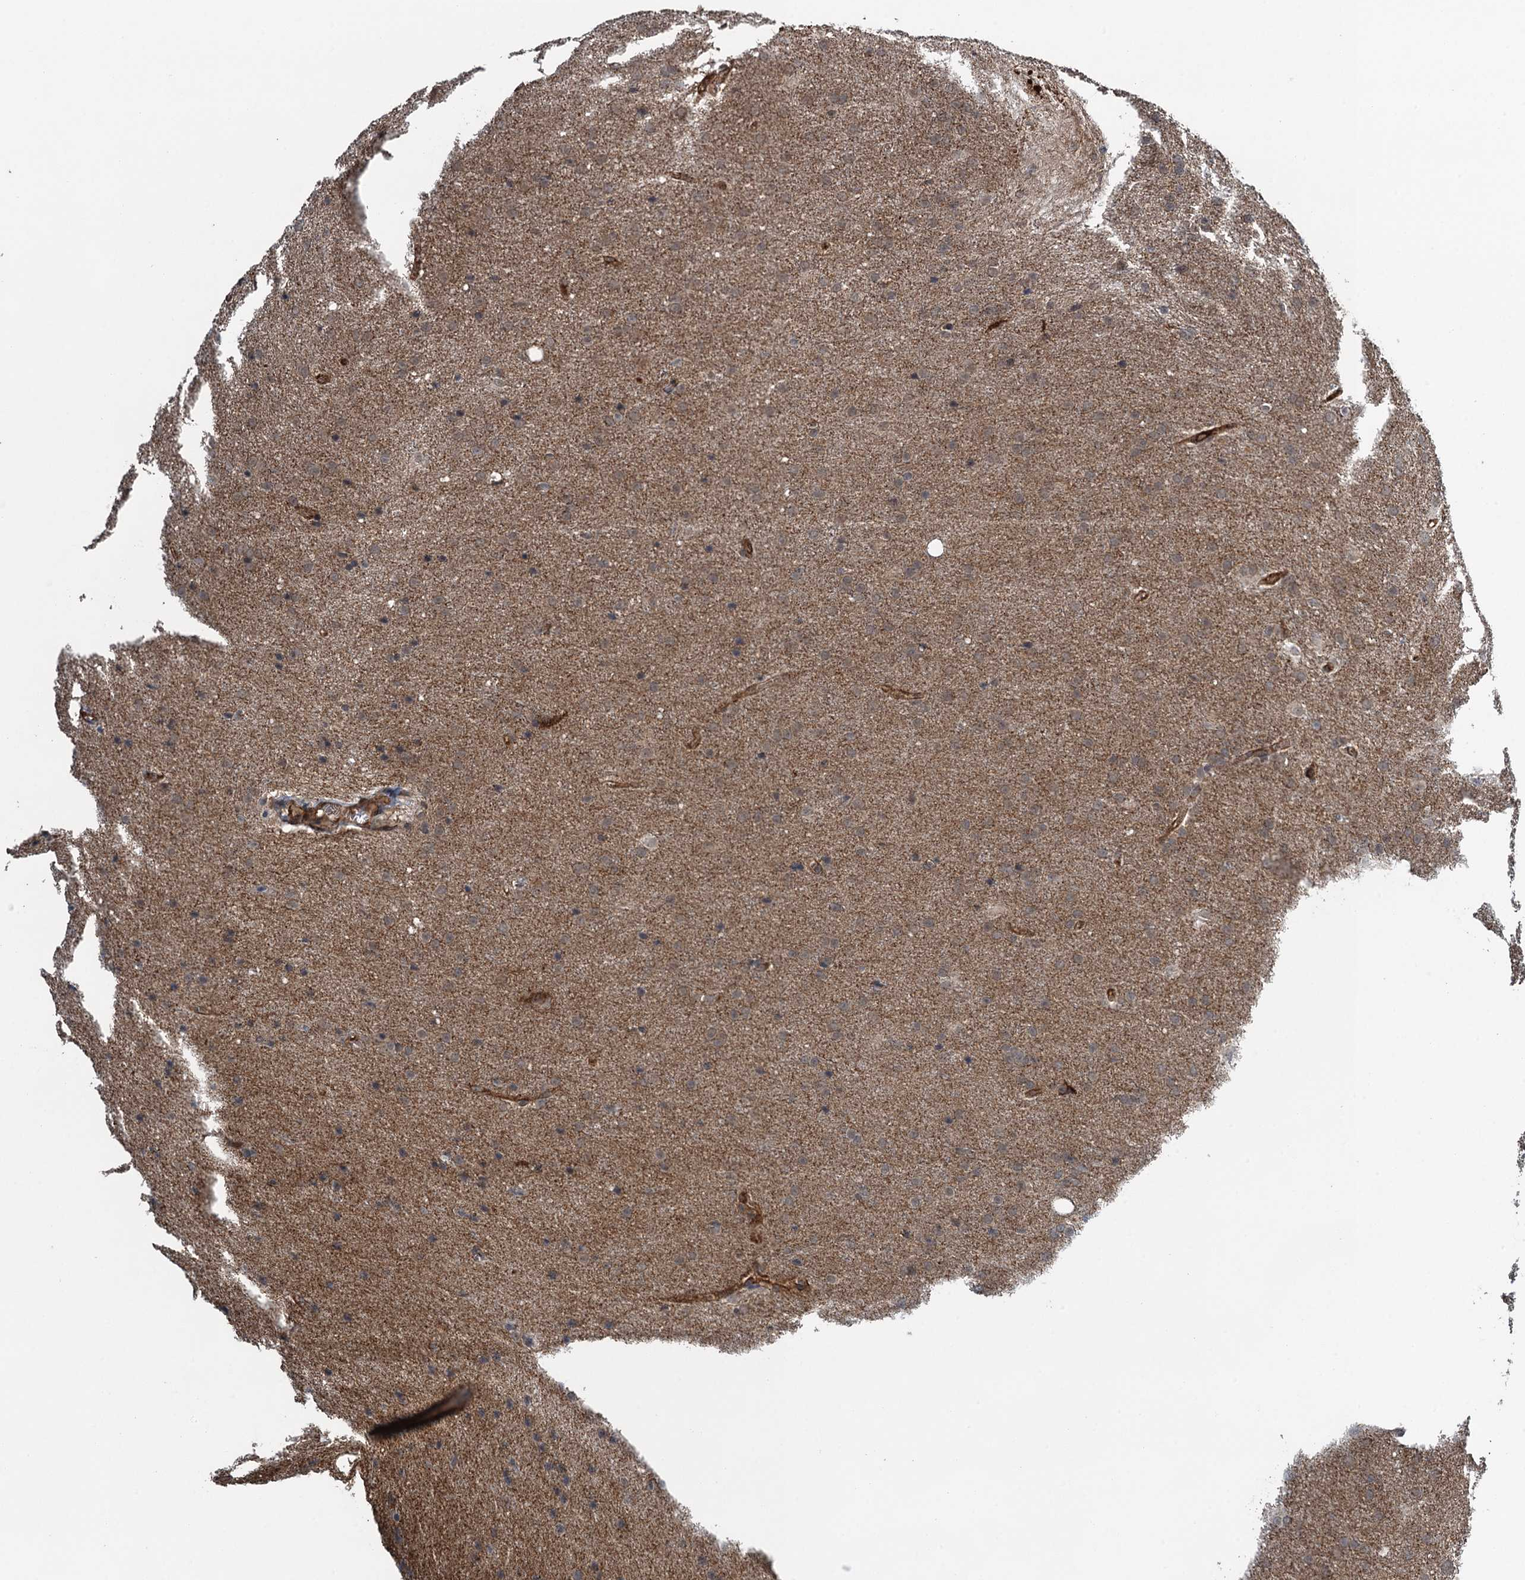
{"staining": {"intensity": "moderate", "quantity": ">75%", "location": "cytoplasmic/membranous"}, "tissue": "glioma", "cell_type": "Tumor cells", "image_type": "cancer", "snomed": [{"axis": "morphology", "description": "Glioma, malignant, Low grade"}, {"axis": "topography", "description": "Brain"}], "caption": "A brown stain labels moderate cytoplasmic/membranous positivity of a protein in human malignant low-grade glioma tumor cells.", "gene": "WHAMM", "patient": {"sex": "female", "age": 32}}